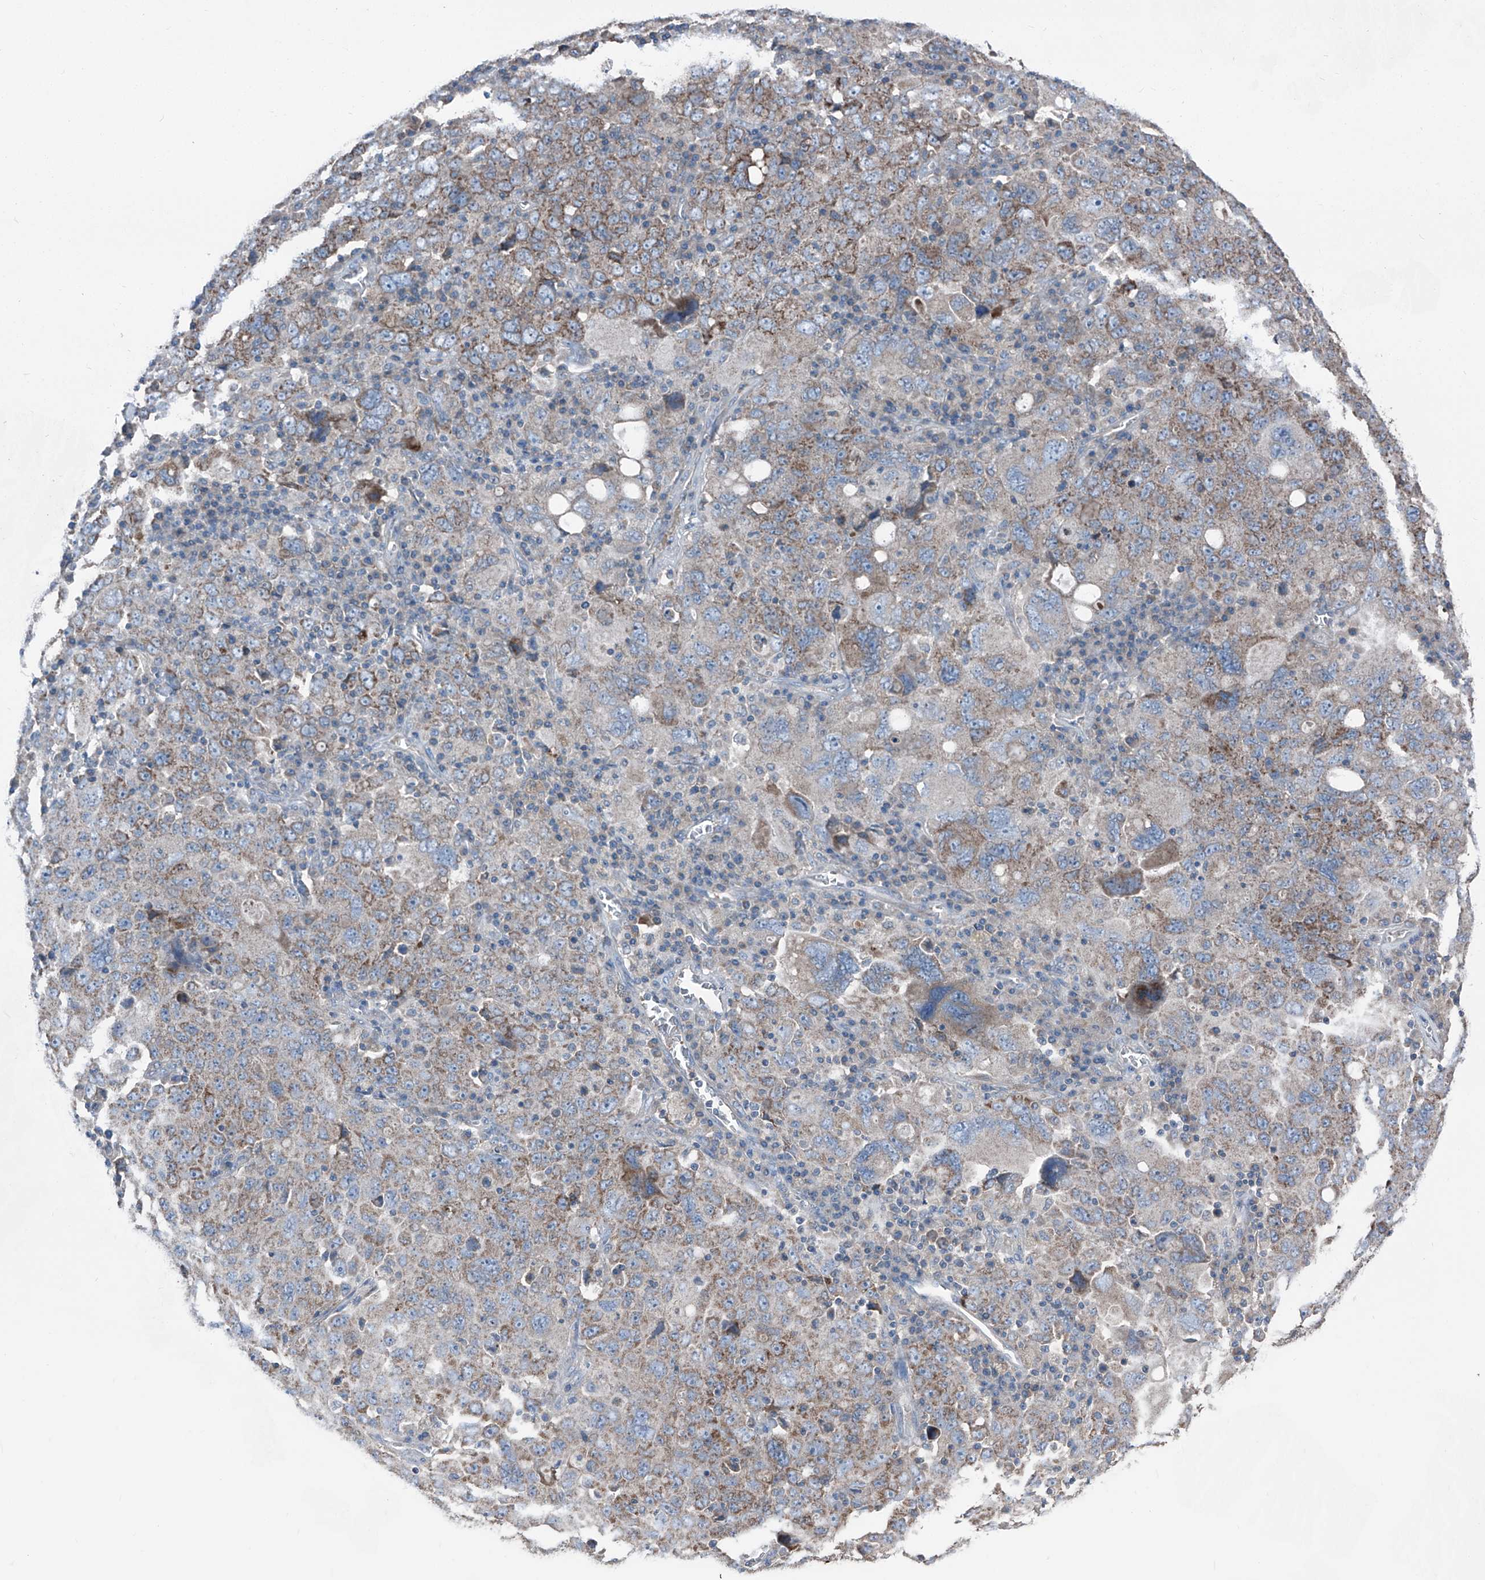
{"staining": {"intensity": "moderate", "quantity": ">75%", "location": "cytoplasmic/membranous"}, "tissue": "ovarian cancer", "cell_type": "Tumor cells", "image_type": "cancer", "snomed": [{"axis": "morphology", "description": "Carcinoma, endometroid"}, {"axis": "topography", "description": "Ovary"}], "caption": "A brown stain shows moderate cytoplasmic/membranous positivity of a protein in endometroid carcinoma (ovarian) tumor cells.", "gene": "GPAT3", "patient": {"sex": "female", "age": 62}}